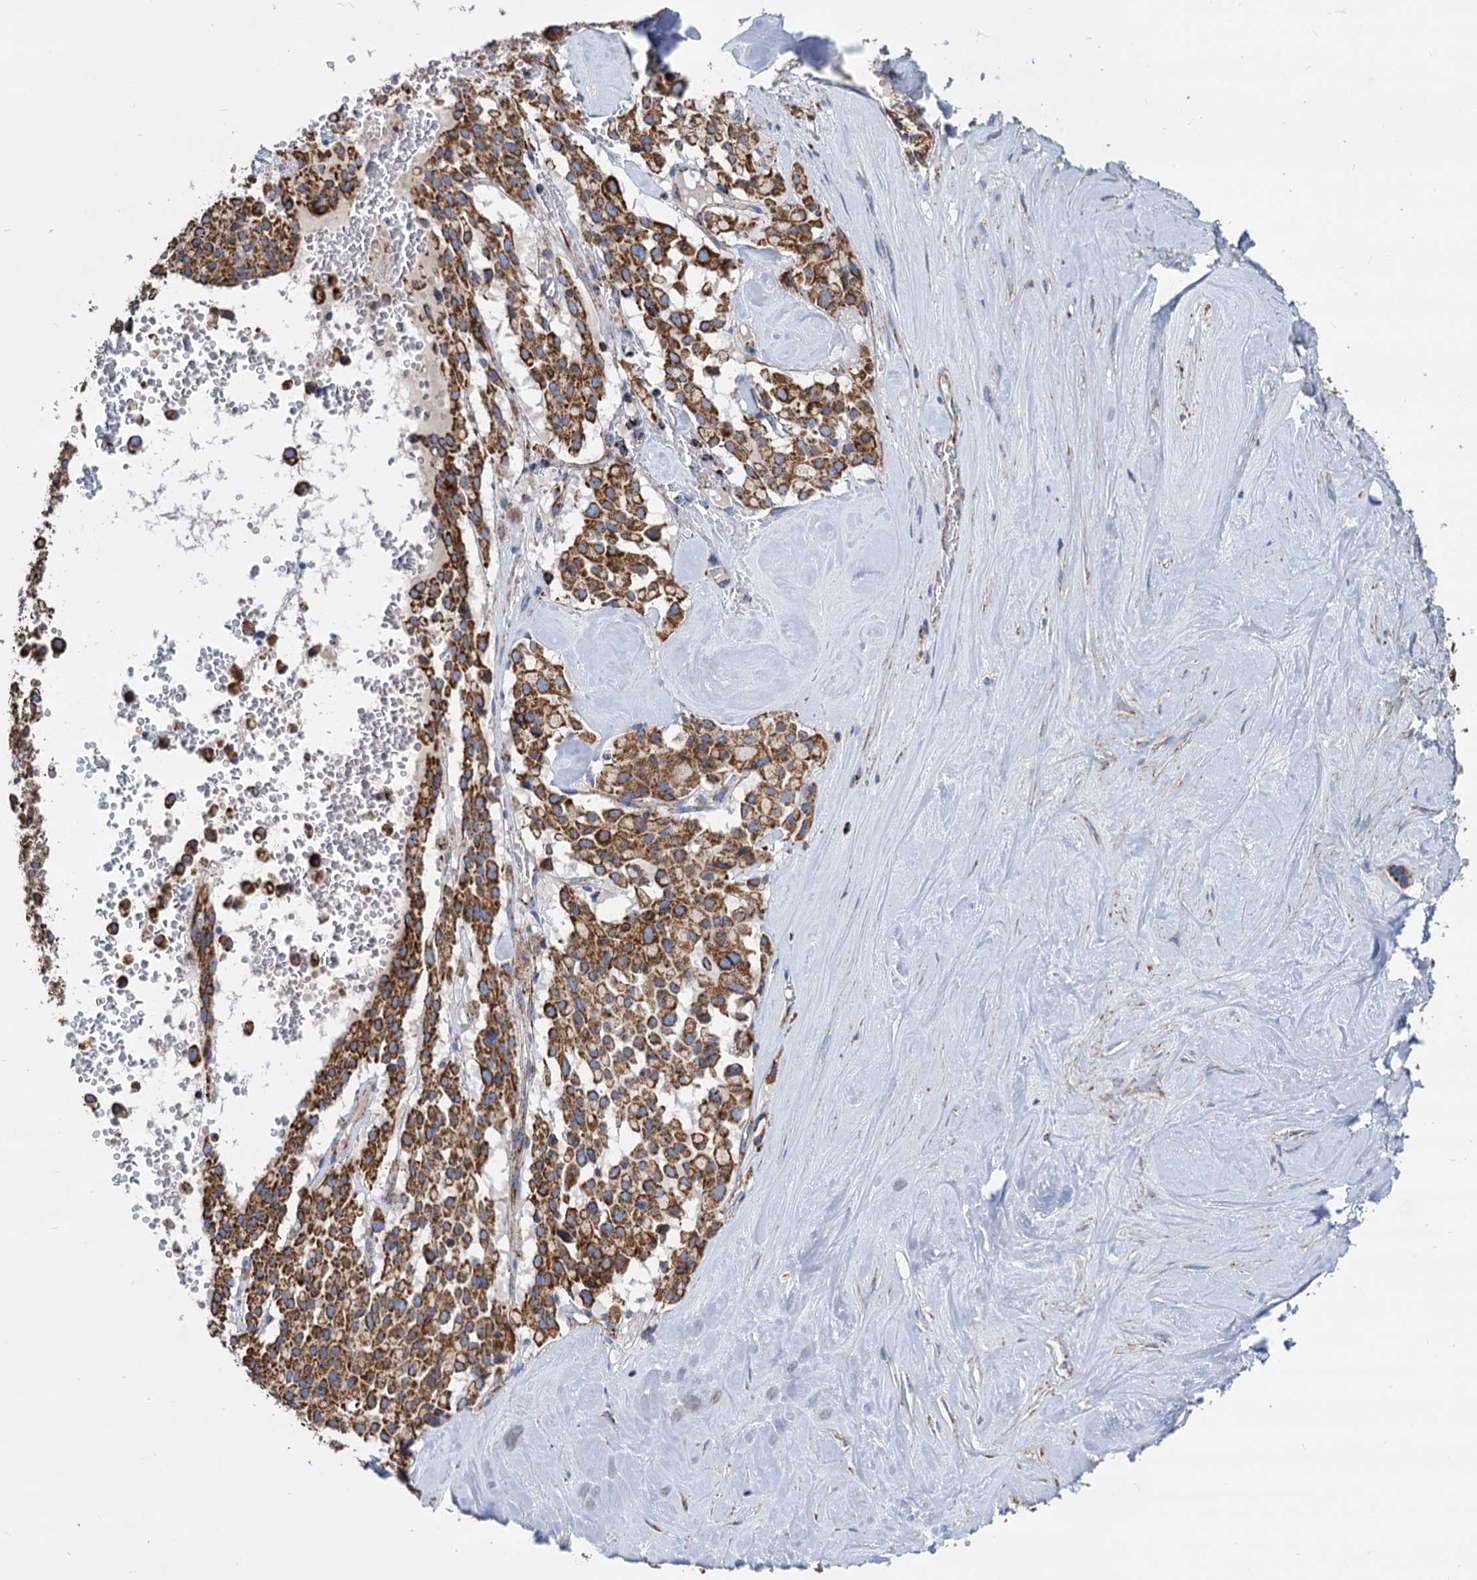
{"staining": {"intensity": "strong", "quantity": ">75%", "location": "cytoplasmic/membranous"}, "tissue": "pancreatic cancer", "cell_type": "Tumor cells", "image_type": "cancer", "snomed": [{"axis": "morphology", "description": "Adenocarcinoma, NOS"}, {"axis": "topography", "description": "Pancreas"}], "caption": "Pancreatic adenocarcinoma stained for a protein reveals strong cytoplasmic/membranous positivity in tumor cells.", "gene": "TIMM10", "patient": {"sex": "male", "age": 65}}